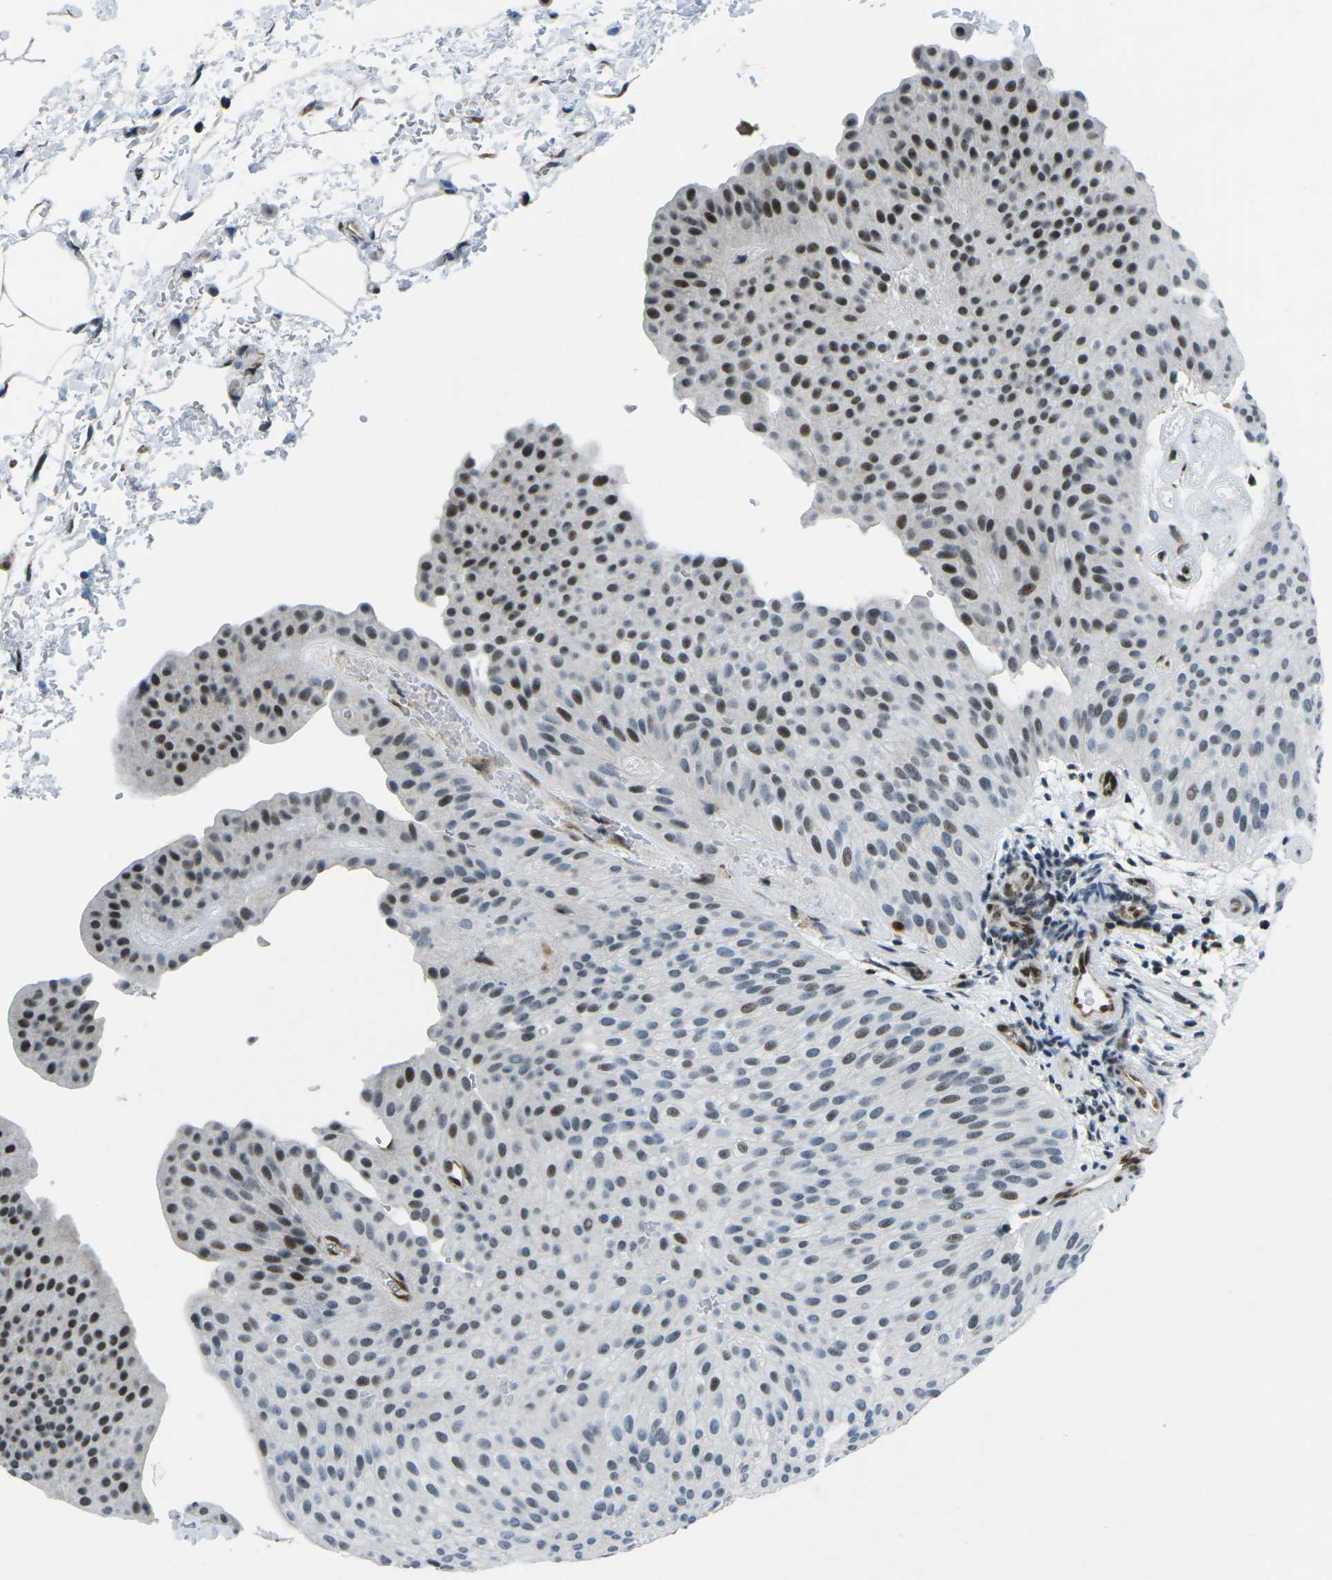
{"staining": {"intensity": "strong", "quantity": "25%-75%", "location": "nuclear"}, "tissue": "urothelial cancer", "cell_type": "Tumor cells", "image_type": "cancer", "snomed": [{"axis": "morphology", "description": "Urothelial carcinoma, Low grade"}, {"axis": "topography", "description": "Urinary bladder"}], "caption": "Protein expression analysis of urothelial cancer demonstrates strong nuclear expression in approximately 25%-75% of tumor cells. The protein of interest is stained brown, and the nuclei are stained in blue (DAB IHC with brightfield microscopy, high magnification).", "gene": "MBNL1", "patient": {"sex": "female", "age": 60}}